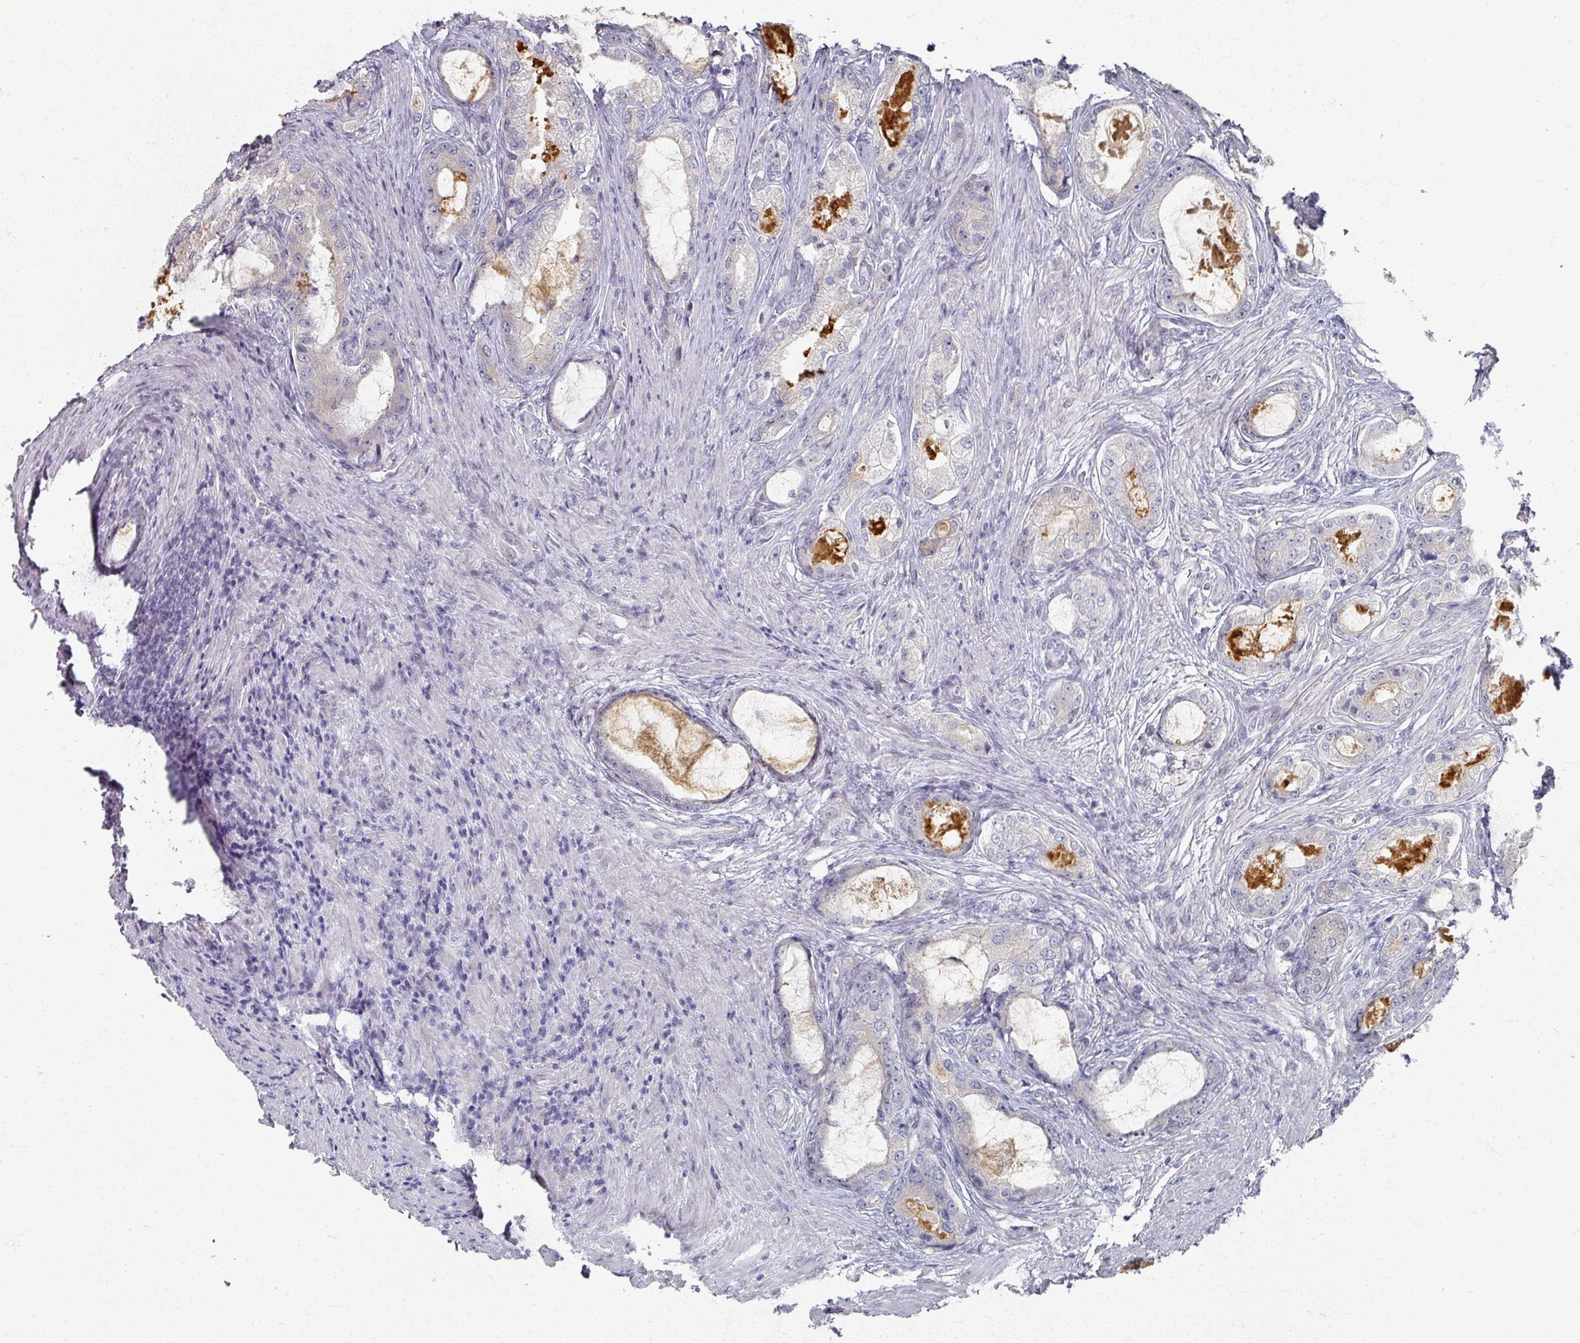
{"staining": {"intensity": "negative", "quantity": "none", "location": "none"}, "tissue": "prostate cancer", "cell_type": "Tumor cells", "image_type": "cancer", "snomed": [{"axis": "morphology", "description": "Adenocarcinoma, Low grade"}, {"axis": "topography", "description": "Prostate"}], "caption": "DAB immunohistochemical staining of adenocarcinoma (low-grade) (prostate) shows no significant positivity in tumor cells. (DAB (3,3'-diaminobenzidine) immunohistochemistry with hematoxylin counter stain).", "gene": "TTYH3", "patient": {"sex": "male", "age": 68}}